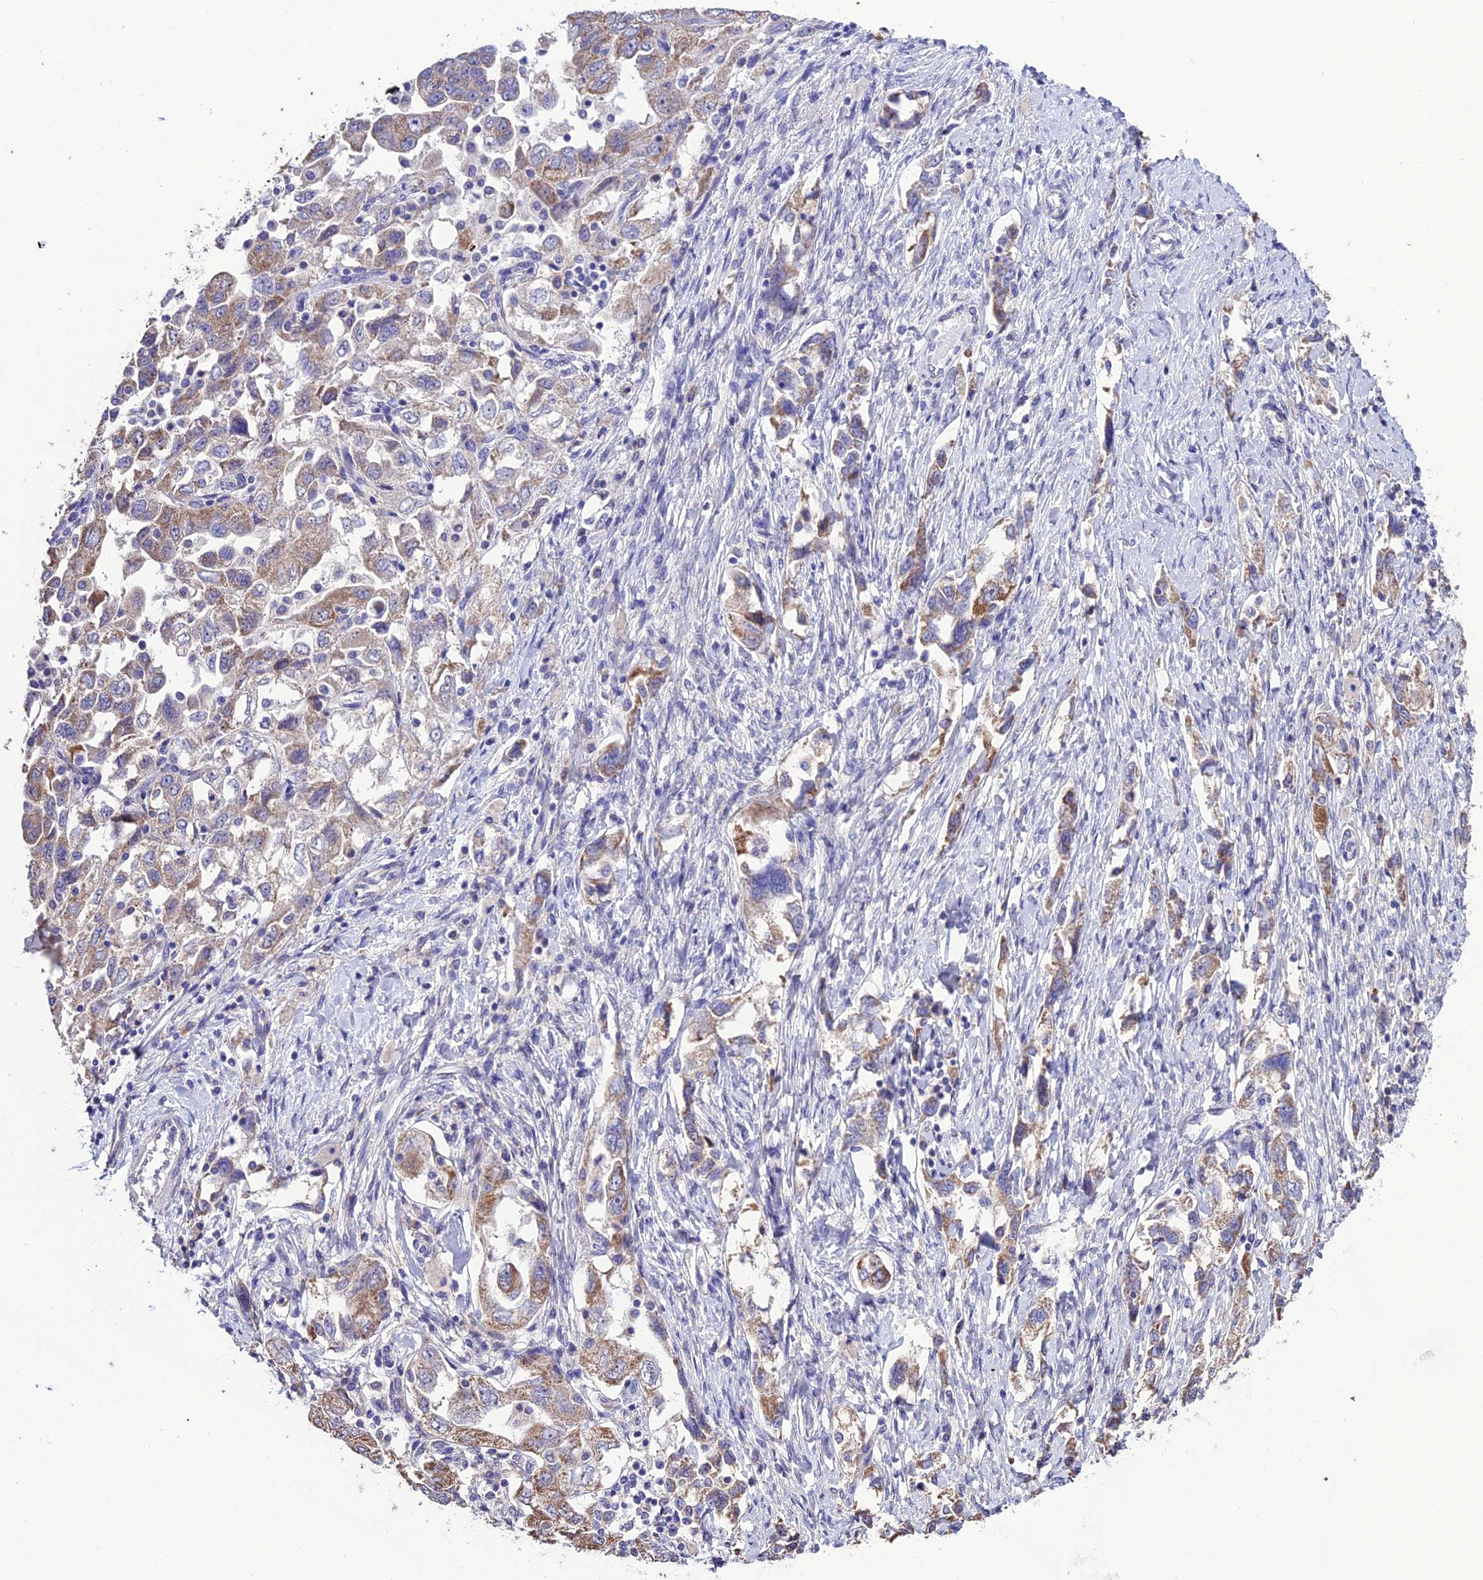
{"staining": {"intensity": "moderate", "quantity": "25%-75%", "location": "cytoplasmic/membranous"}, "tissue": "ovarian cancer", "cell_type": "Tumor cells", "image_type": "cancer", "snomed": [{"axis": "morphology", "description": "Carcinoma, NOS"}, {"axis": "morphology", "description": "Cystadenocarcinoma, serous, NOS"}, {"axis": "topography", "description": "Ovary"}], "caption": "Ovarian cancer (carcinoma) stained with a protein marker demonstrates moderate staining in tumor cells.", "gene": "HOGA1", "patient": {"sex": "female", "age": 69}}